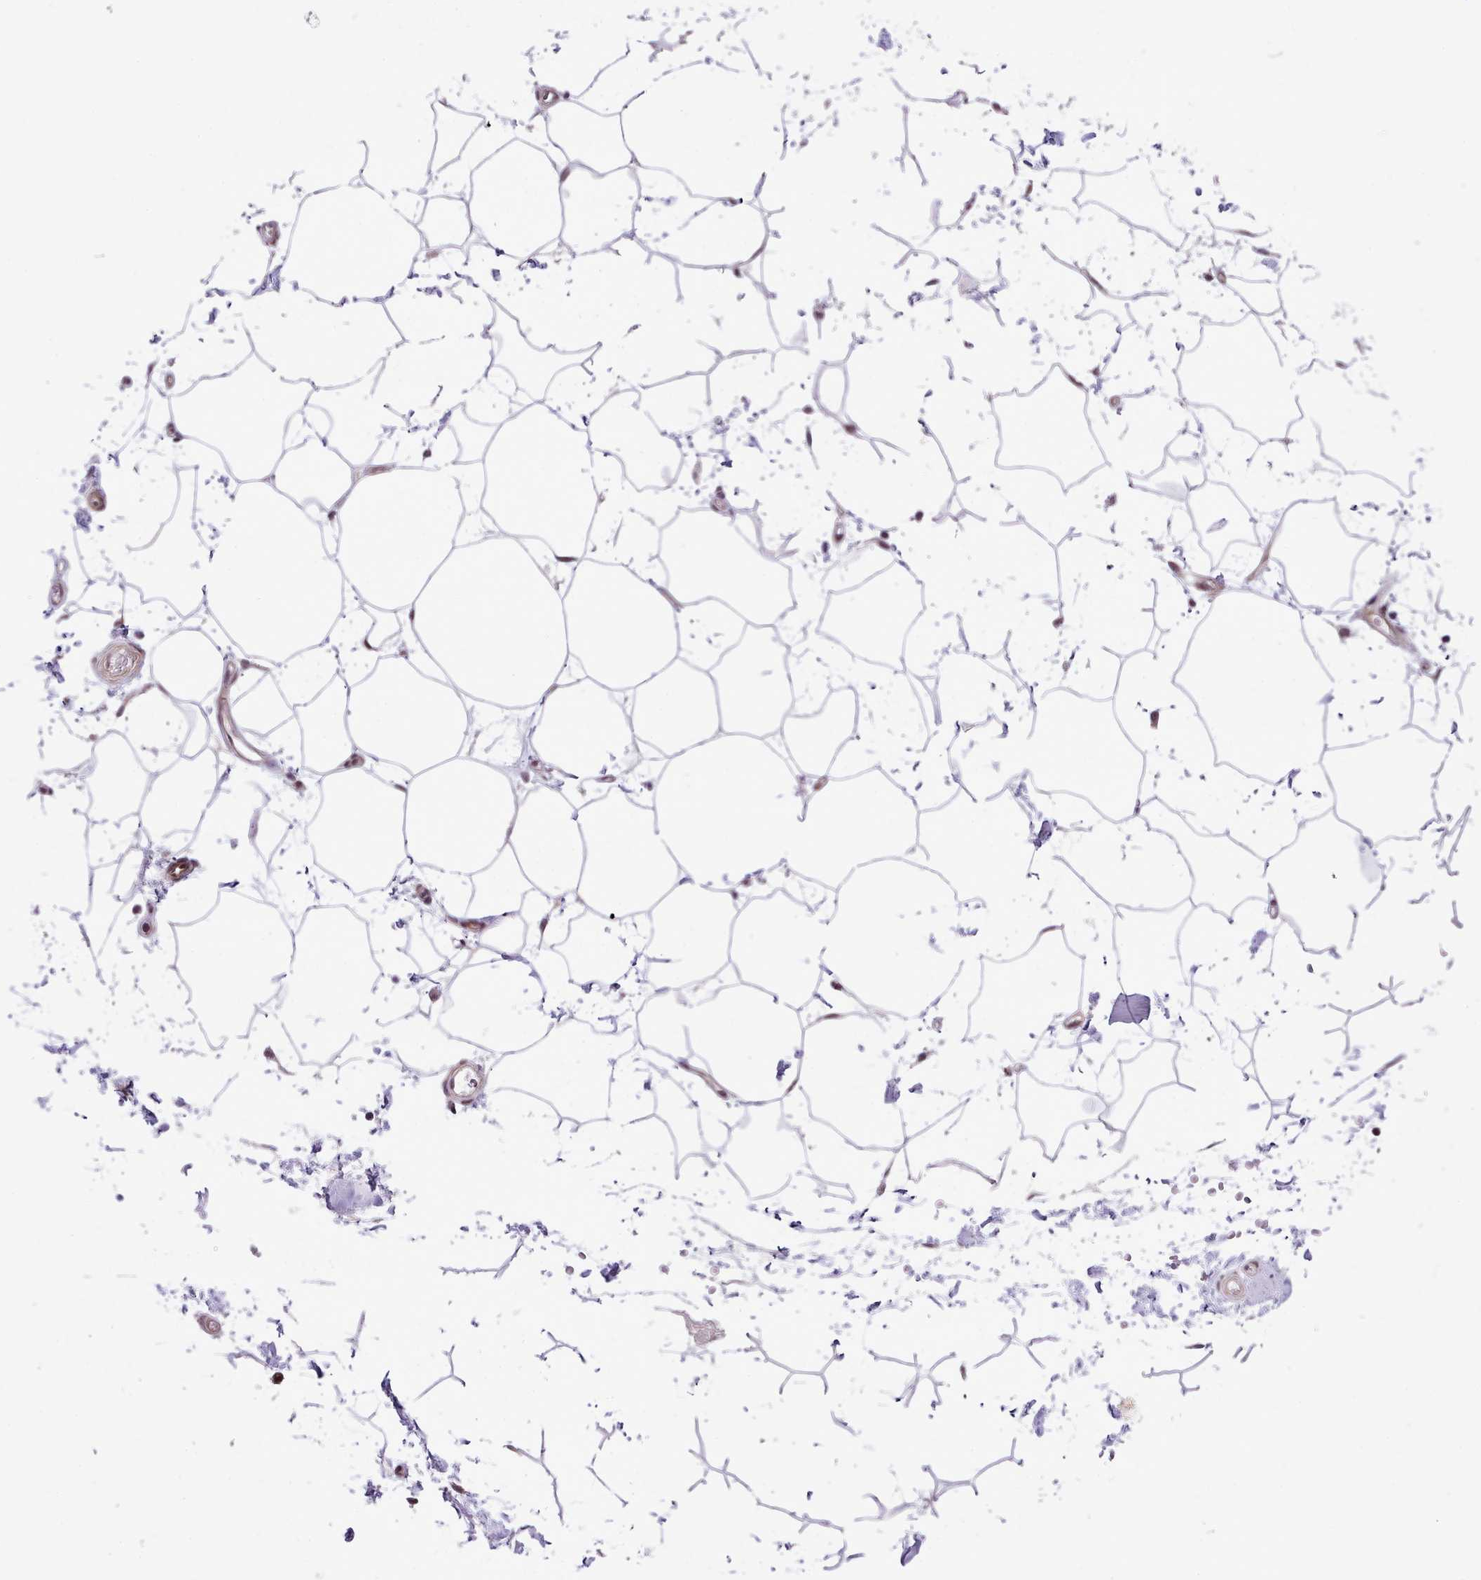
{"staining": {"intensity": "moderate", "quantity": "25%-75%", "location": "nuclear"}, "tissue": "adipose tissue", "cell_type": "Adipocytes", "image_type": "normal", "snomed": [{"axis": "morphology", "description": "Normal tissue, NOS"}, {"axis": "topography", "description": "Soft tissue"}, {"axis": "topography", "description": "Adipose tissue"}, {"axis": "topography", "description": "Vascular tissue"}, {"axis": "topography", "description": "Peripheral nerve tissue"}], "caption": "Protein staining of normal adipose tissue reveals moderate nuclear expression in approximately 25%-75% of adipocytes. The protein of interest is shown in brown color, while the nuclei are stained blue.", "gene": "HOXB7", "patient": {"sex": "male", "age": 74}}